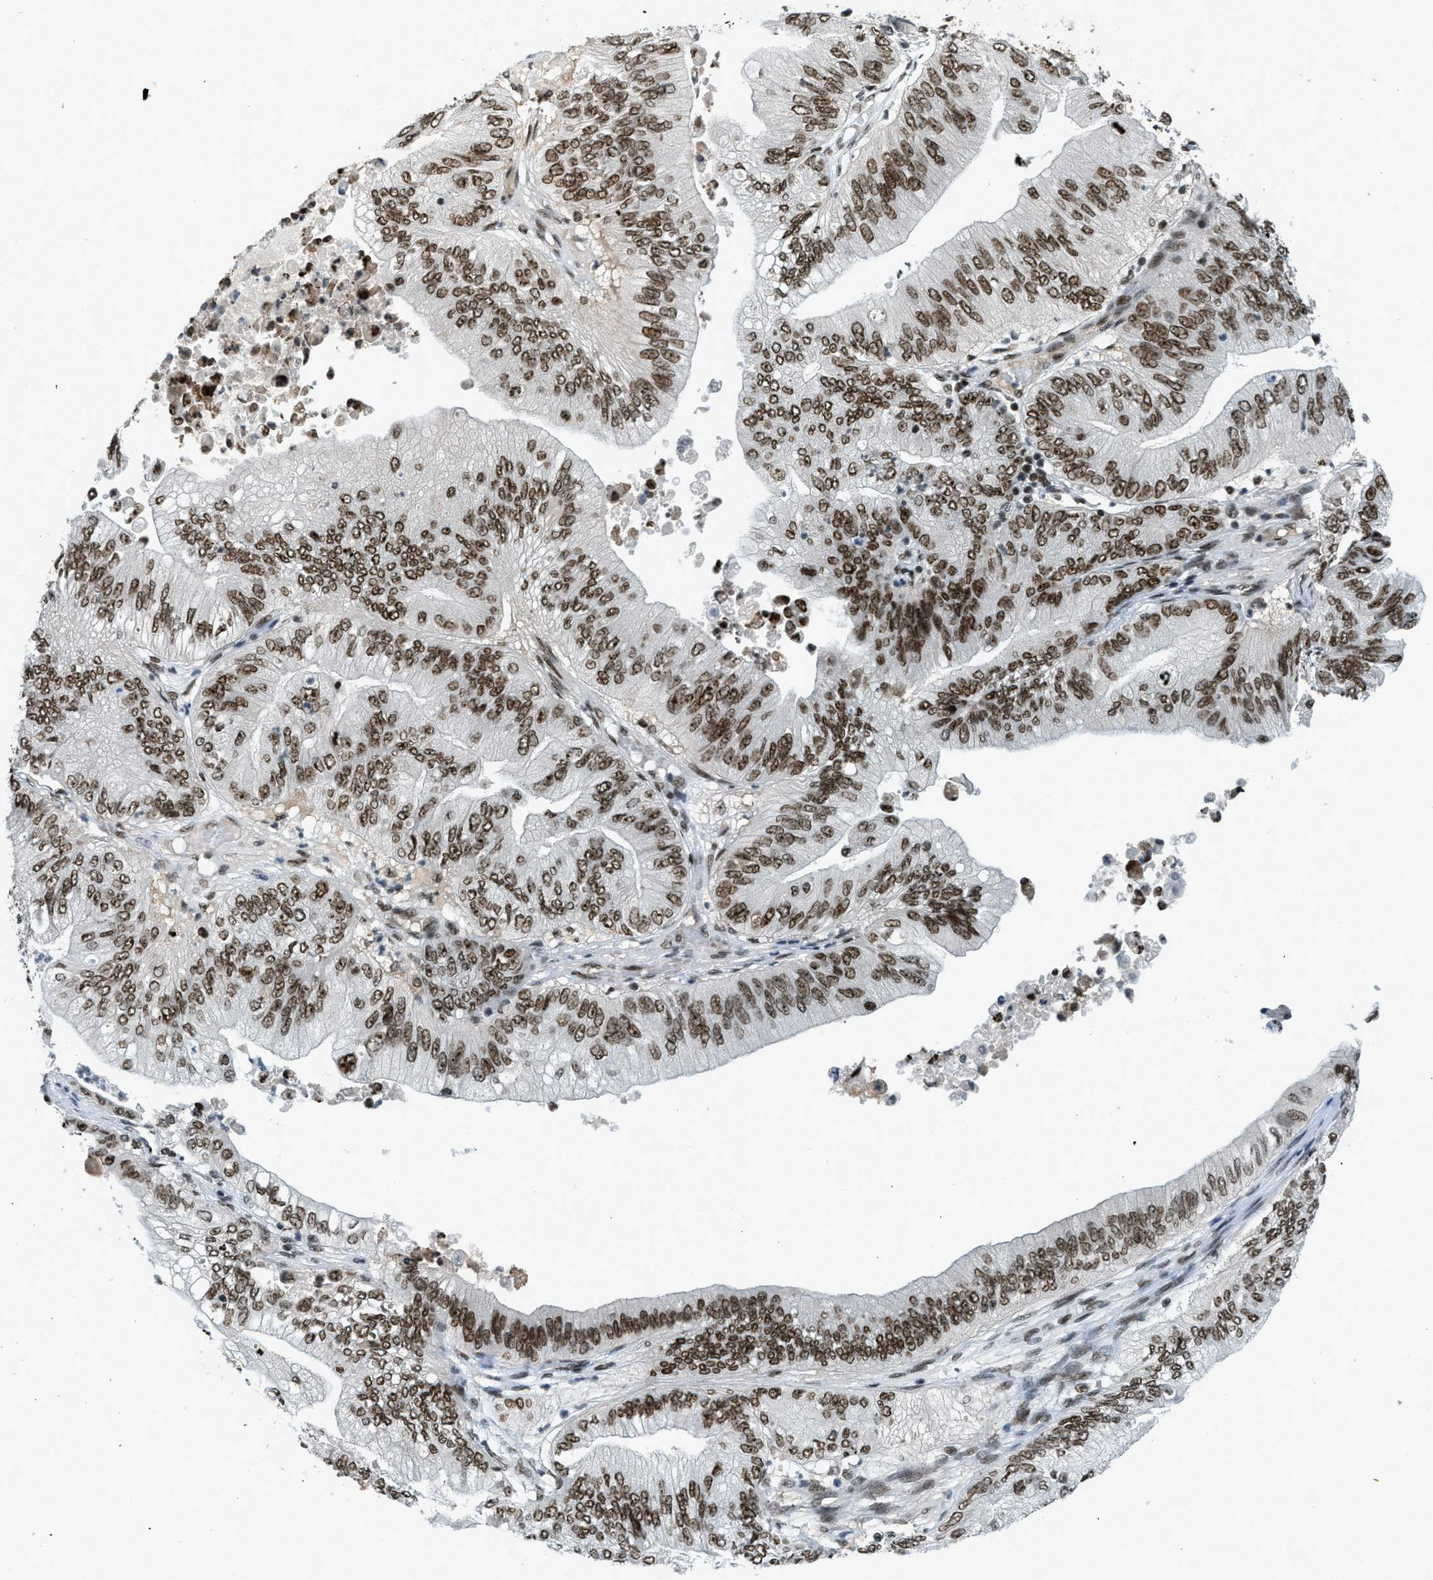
{"staining": {"intensity": "strong", "quantity": ">75%", "location": "nuclear"}, "tissue": "ovarian cancer", "cell_type": "Tumor cells", "image_type": "cancer", "snomed": [{"axis": "morphology", "description": "Cystadenocarcinoma, mucinous, NOS"}, {"axis": "topography", "description": "Ovary"}], "caption": "This photomicrograph exhibits IHC staining of mucinous cystadenocarcinoma (ovarian), with high strong nuclear staining in about >75% of tumor cells.", "gene": "URB1", "patient": {"sex": "female", "age": 61}}